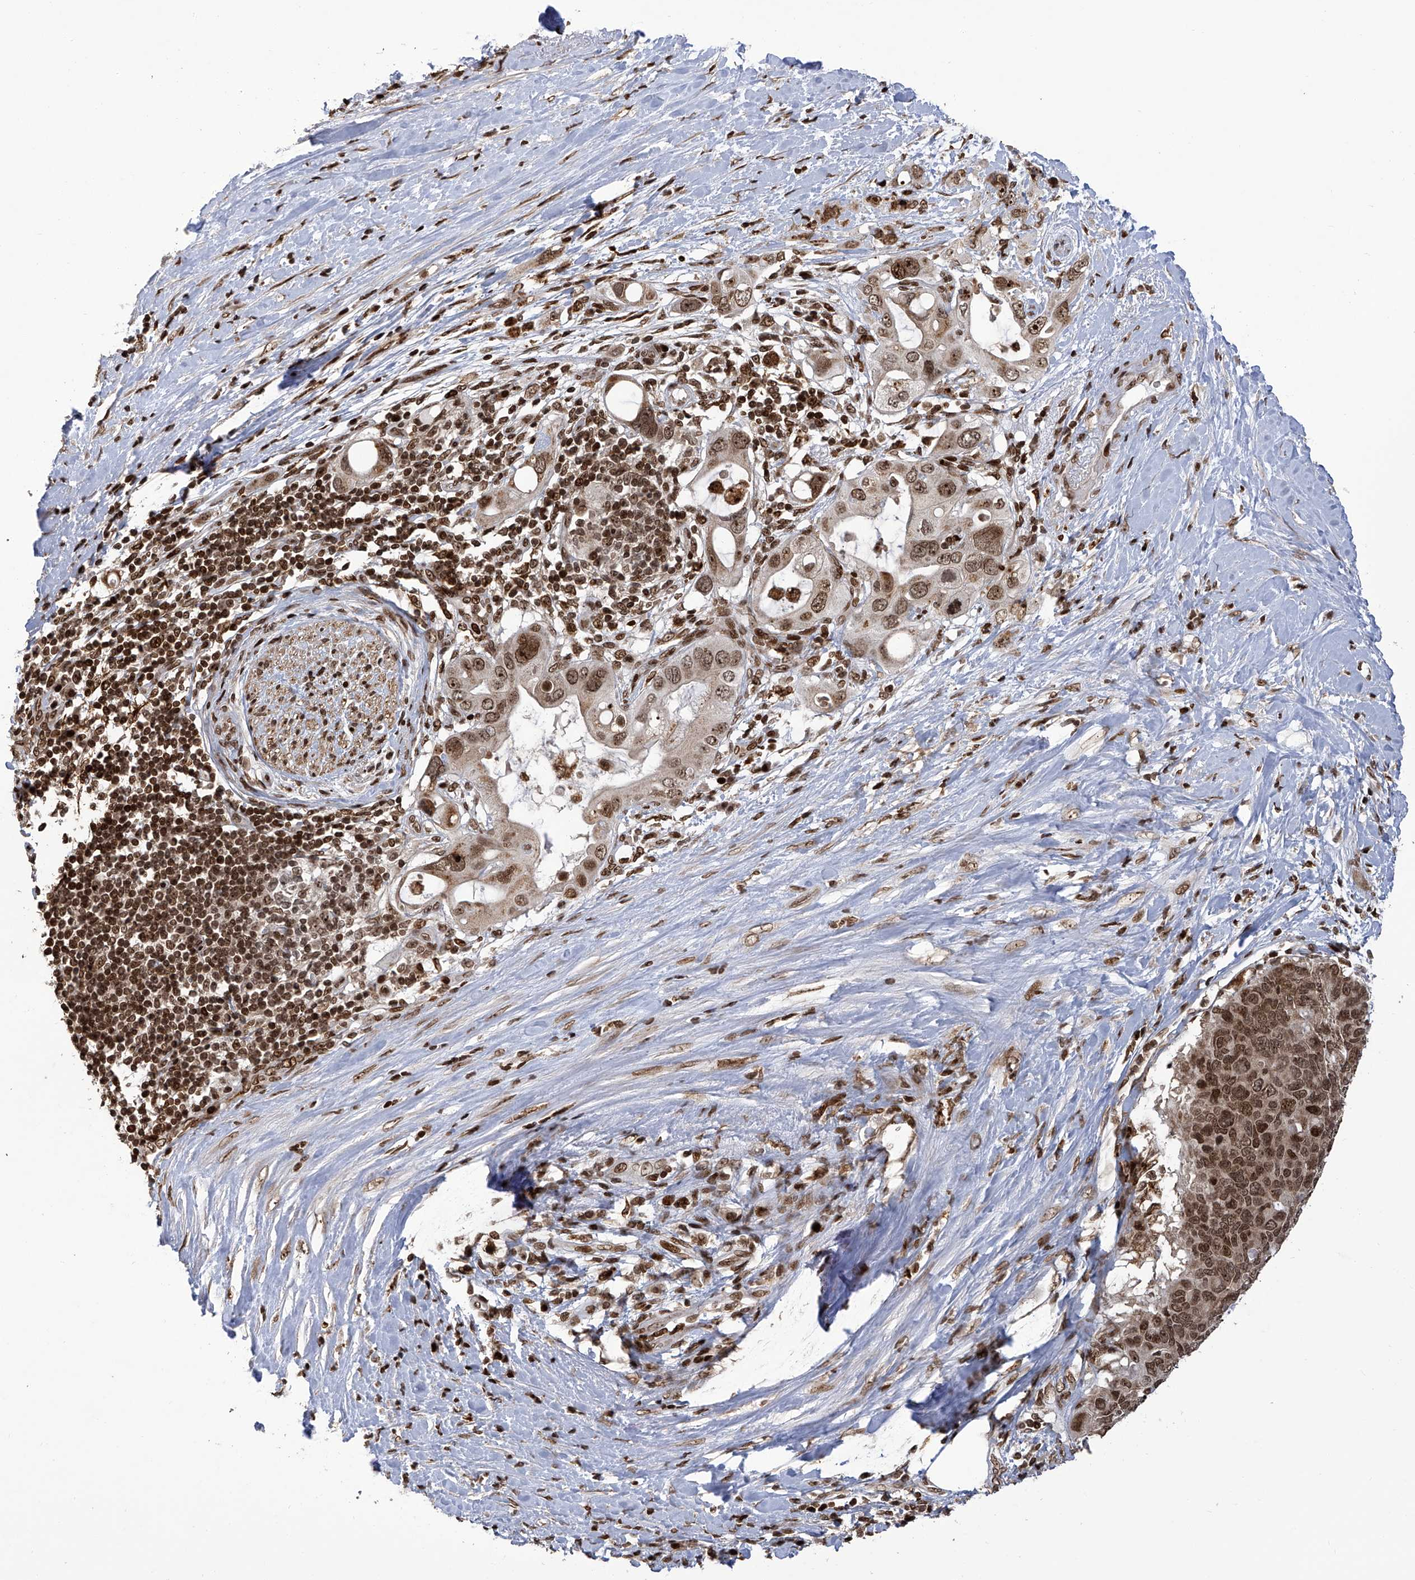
{"staining": {"intensity": "moderate", "quantity": ">75%", "location": "nuclear"}, "tissue": "pancreatic cancer", "cell_type": "Tumor cells", "image_type": "cancer", "snomed": [{"axis": "morphology", "description": "Adenocarcinoma, NOS"}, {"axis": "topography", "description": "Pancreas"}], "caption": "Immunohistochemistry (IHC) staining of adenocarcinoma (pancreatic), which exhibits medium levels of moderate nuclear expression in approximately >75% of tumor cells indicating moderate nuclear protein staining. The staining was performed using DAB (3,3'-diaminobenzidine) (brown) for protein detection and nuclei were counterstained in hematoxylin (blue).", "gene": "PAK1IP1", "patient": {"sex": "female", "age": 56}}